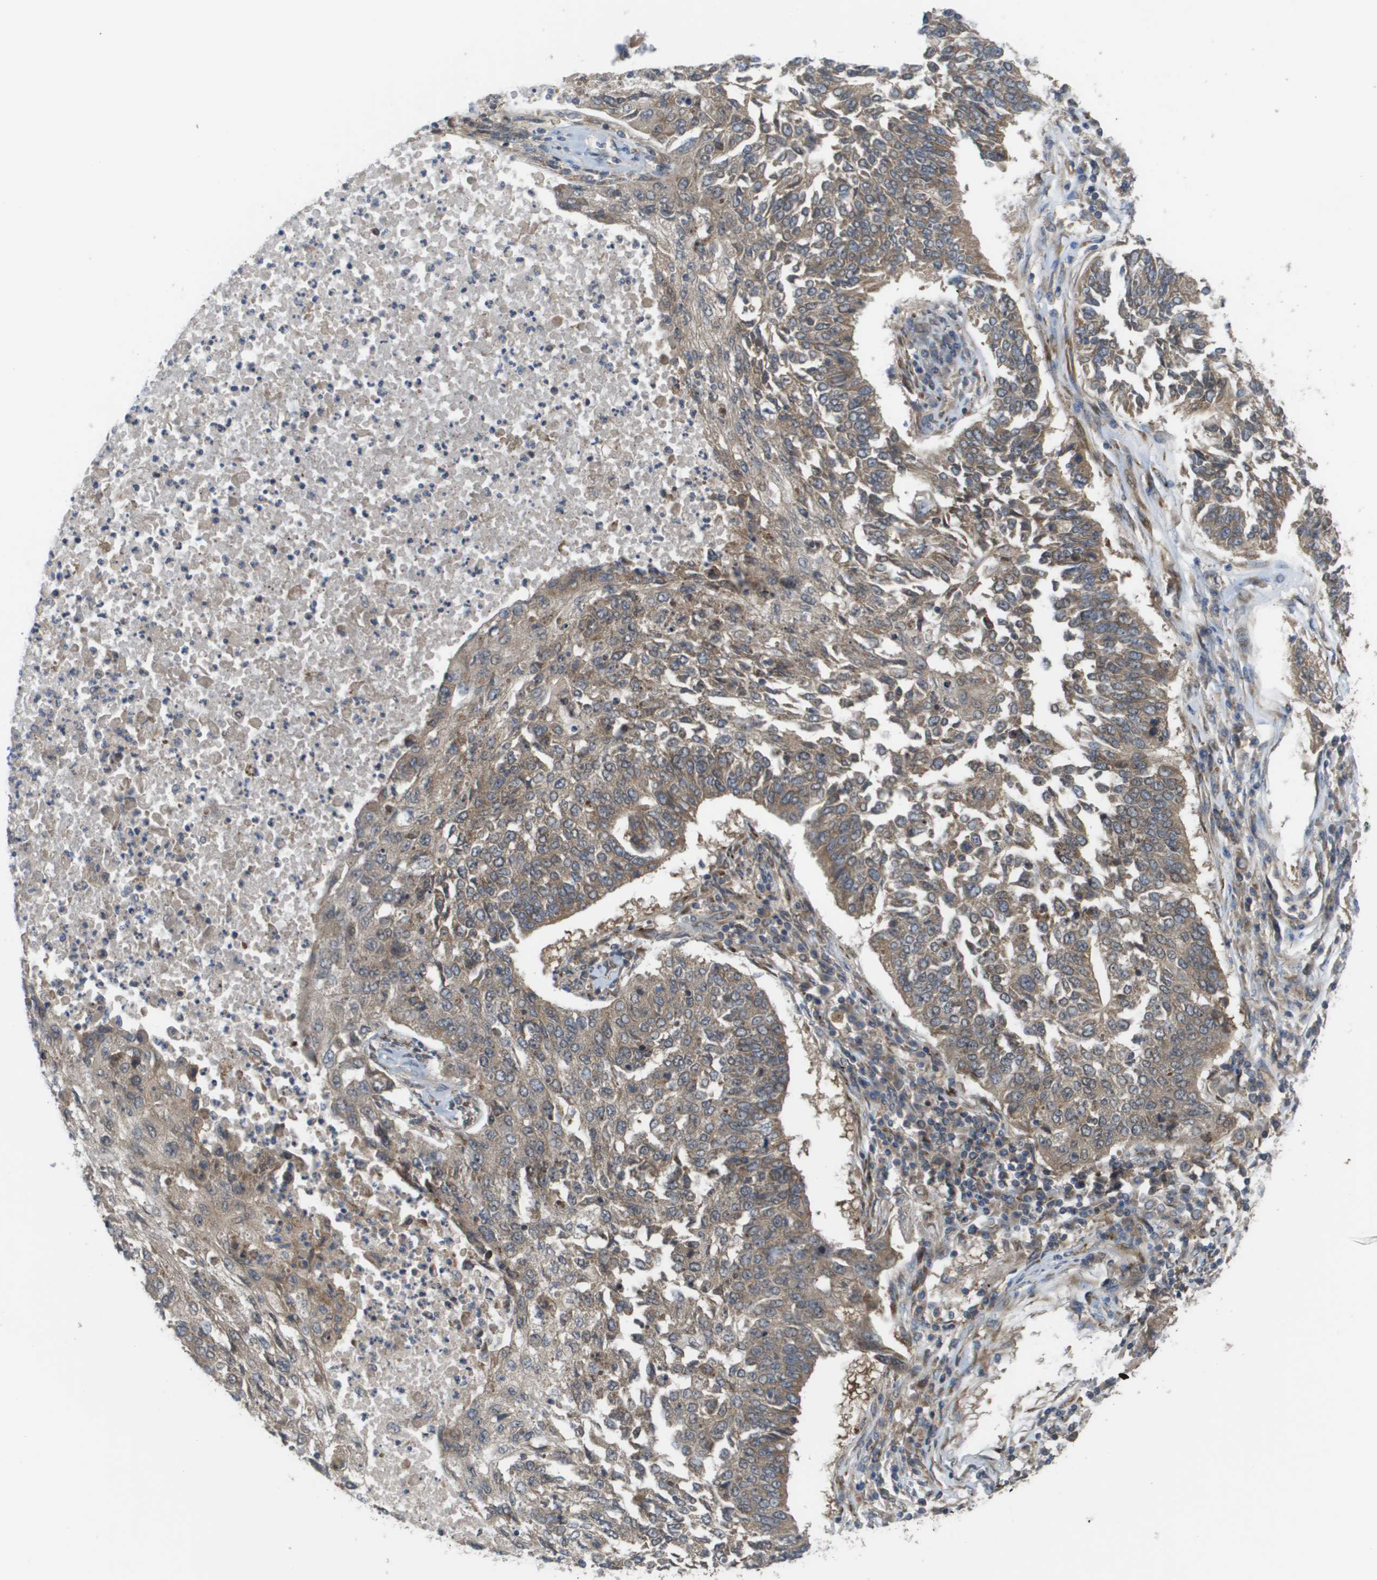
{"staining": {"intensity": "weak", "quantity": ">75%", "location": "cytoplasmic/membranous"}, "tissue": "lung cancer", "cell_type": "Tumor cells", "image_type": "cancer", "snomed": [{"axis": "morphology", "description": "Normal tissue, NOS"}, {"axis": "morphology", "description": "Squamous cell carcinoma, NOS"}, {"axis": "topography", "description": "Cartilage tissue"}, {"axis": "topography", "description": "Bronchus"}, {"axis": "topography", "description": "Lung"}], "caption": "Squamous cell carcinoma (lung) stained for a protein (brown) exhibits weak cytoplasmic/membranous positive positivity in about >75% of tumor cells.", "gene": "CTPS2", "patient": {"sex": "female", "age": 49}}